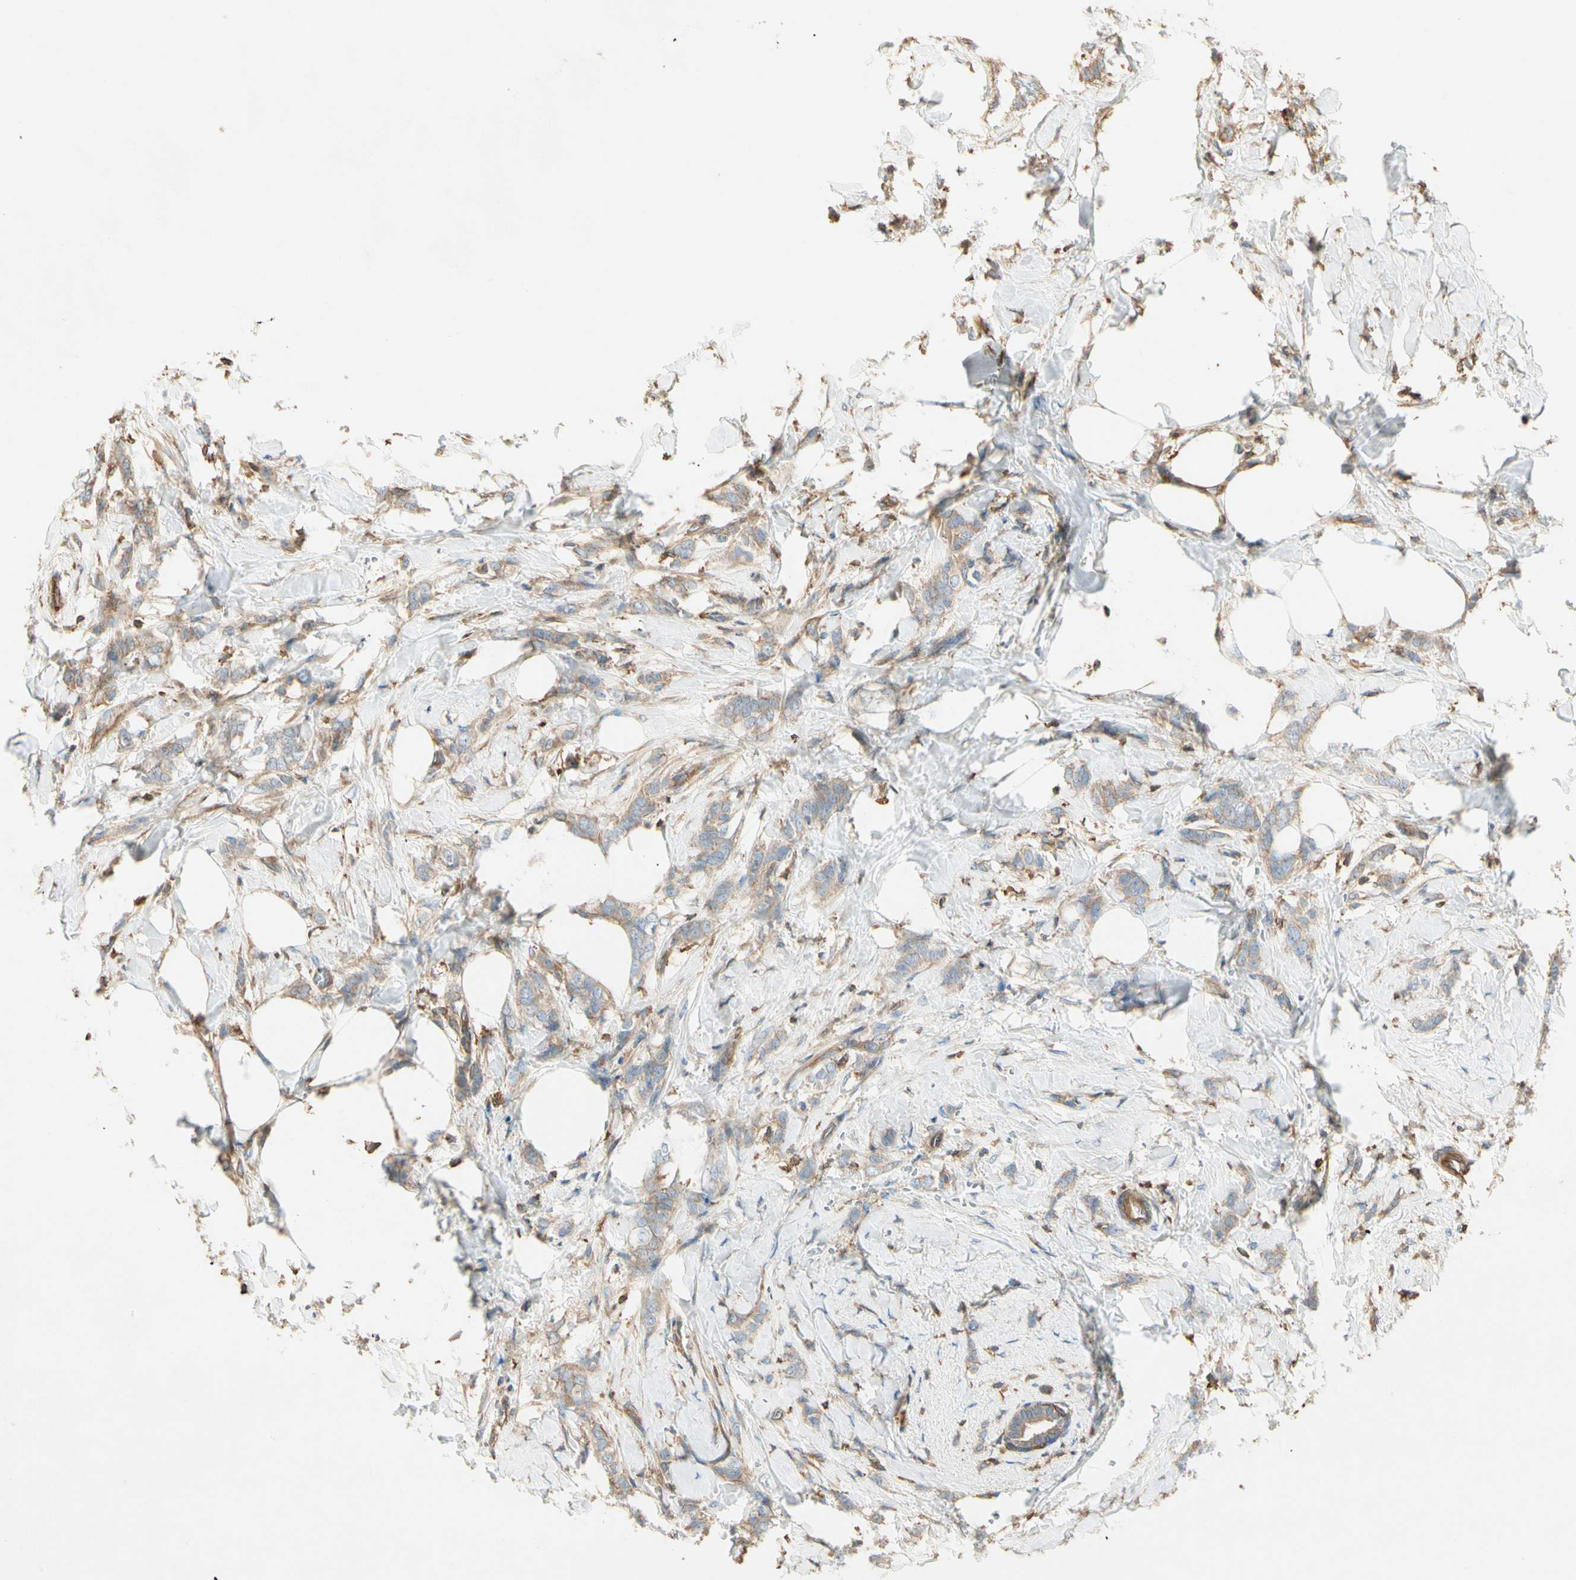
{"staining": {"intensity": "weak", "quantity": ">75%", "location": "cytoplasmic/membranous"}, "tissue": "breast cancer", "cell_type": "Tumor cells", "image_type": "cancer", "snomed": [{"axis": "morphology", "description": "Lobular carcinoma, in situ"}, {"axis": "morphology", "description": "Lobular carcinoma"}, {"axis": "topography", "description": "Breast"}], "caption": "IHC micrograph of breast cancer stained for a protein (brown), which shows low levels of weak cytoplasmic/membranous expression in approximately >75% of tumor cells.", "gene": "ARPC2", "patient": {"sex": "female", "age": 41}}